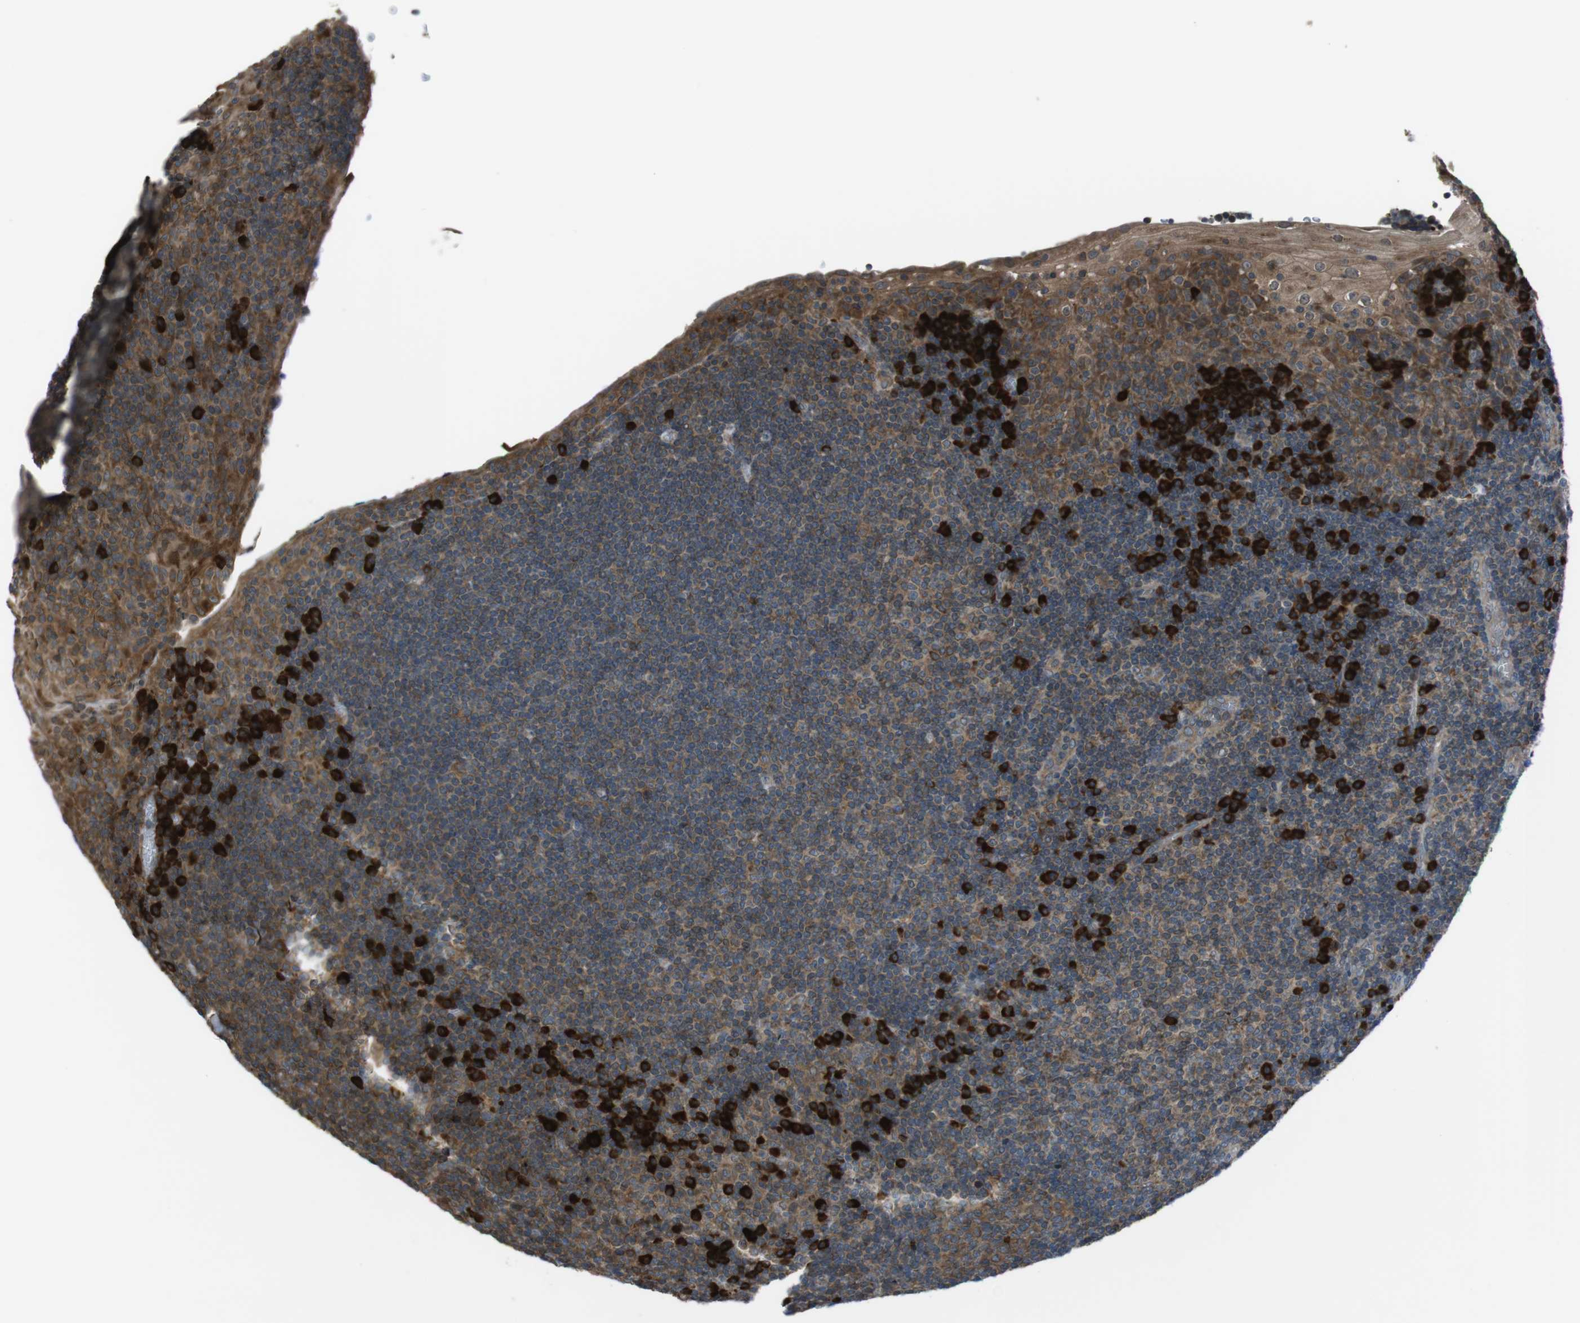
{"staining": {"intensity": "moderate", "quantity": ">75%", "location": "cytoplasmic/membranous"}, "tissue": "tonsil", "cell_type": "Germinal center cells", "image_type": "normal", "snomed": [{"axis": "morphology", "description": "Normal tissue, NOS"}, {"axis": "topography", "description": "Tonsil"}], "caption": "Immunohistochemistry (IHC) image of normal tonsil stained for a protein (brown), which shows medium levels of moderate cytoplasmic/membranous staining in about >75% of germinal center cells.", "gene": "SSR3", "patient": {"sex": "male", "age": 37}}